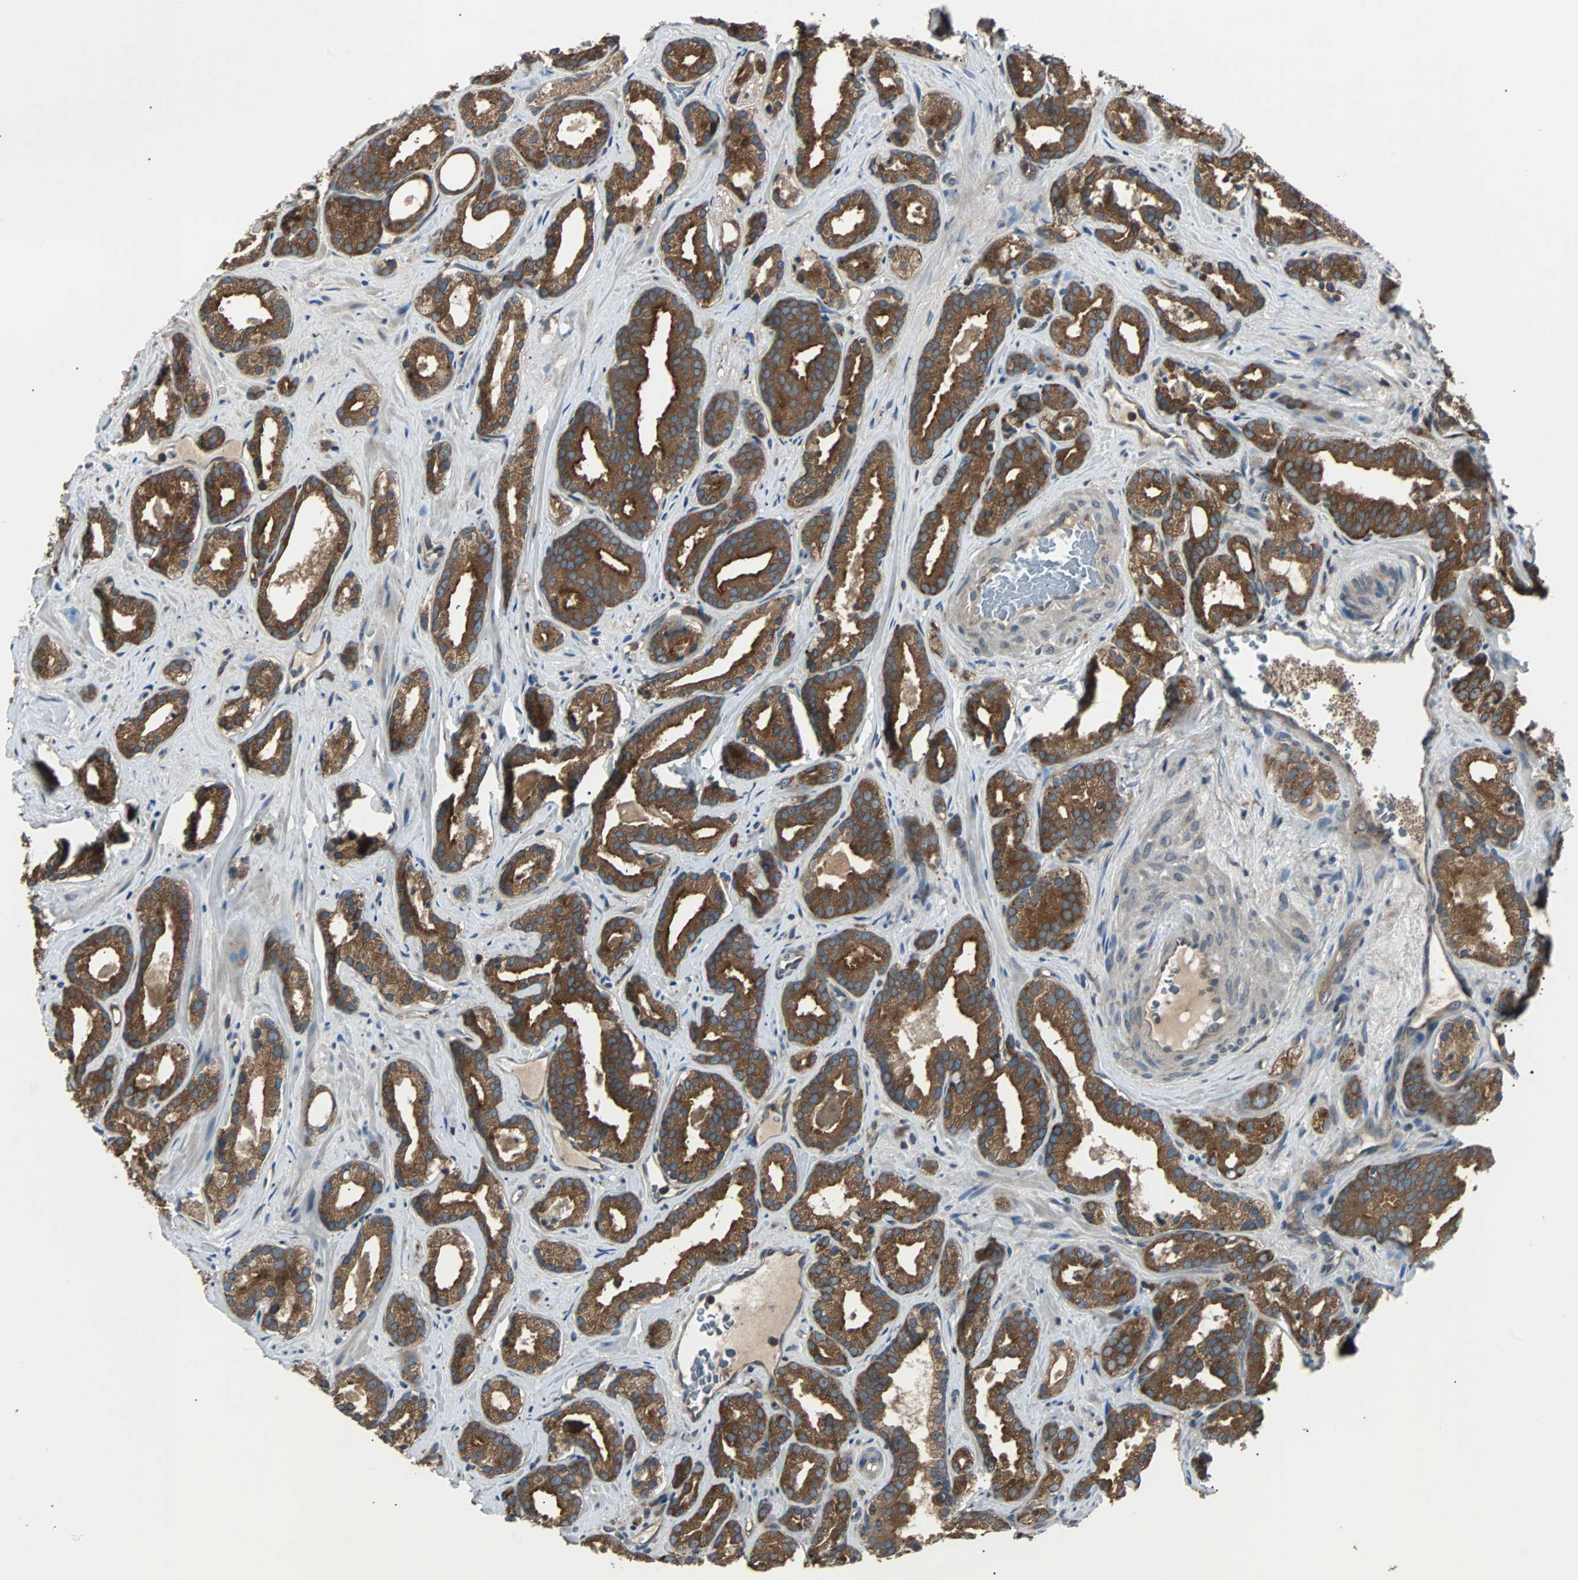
{"staining": {"intensity": "moderate", "quantity": ">75%", "location": "cytoplasmic/membranous"}, "tissue": "prostate cancer", "cell_type": "Tumor cells", "image_type": "cancer", "snomed": [{"axis": "morphology", "description": "Adenocarcinoma, Low grade"}, {"axis": "topography", "description": "Prostate"}], "caption": "Immunohistochemistry (IHC) of human prostate cancer (adenocarcinoma (low-grade)) demonstrates medium levels of moderate cytoplasmic/membranous expression in about >75% of tumor cells. The protein is stained brown, and the nuclei are stained in blue (DAB IHC with brightfield microscopy, high magnification).", "gene": "ARF1", "patient": {"sex": "male", "age": 63}}